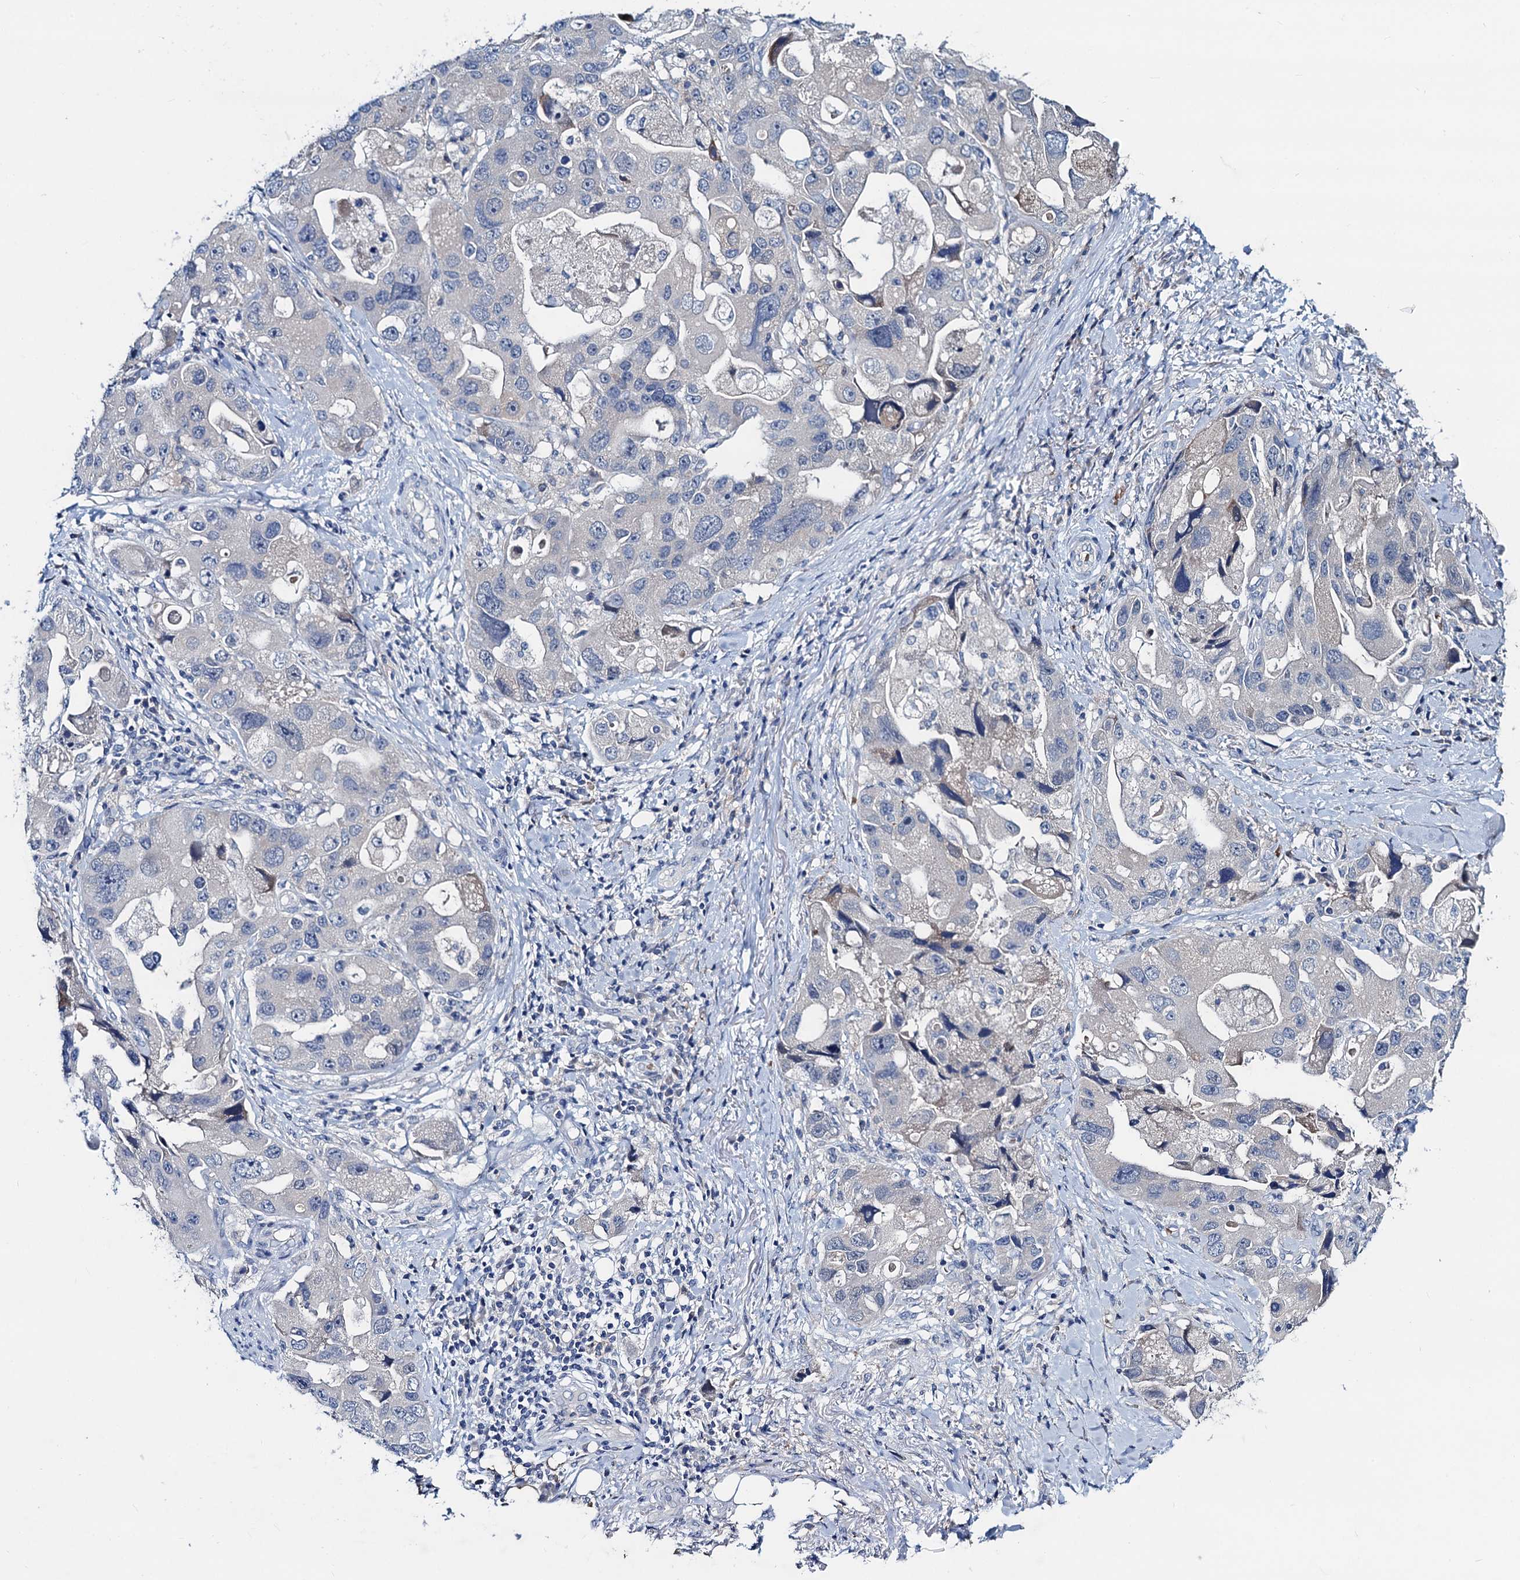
{"staining": {"intensity": "negative", "quantity": "none", "location": "none"}, "tissue": "lung cancer", "cell_type": "Tumor cells", "image_type": "cancer", "snomed": [{"axis": "morphology", "description": "Adenocarcinoma, NOS"}, {"axis": "topography", "description": "Lung"}], "caption": "Adenocarcinoma (lung) was stained to show a protein in brown. There is no significant expression in tumor cells.", "gene": "RTKN2", "patient": {"sex": "female", "age": 54}}